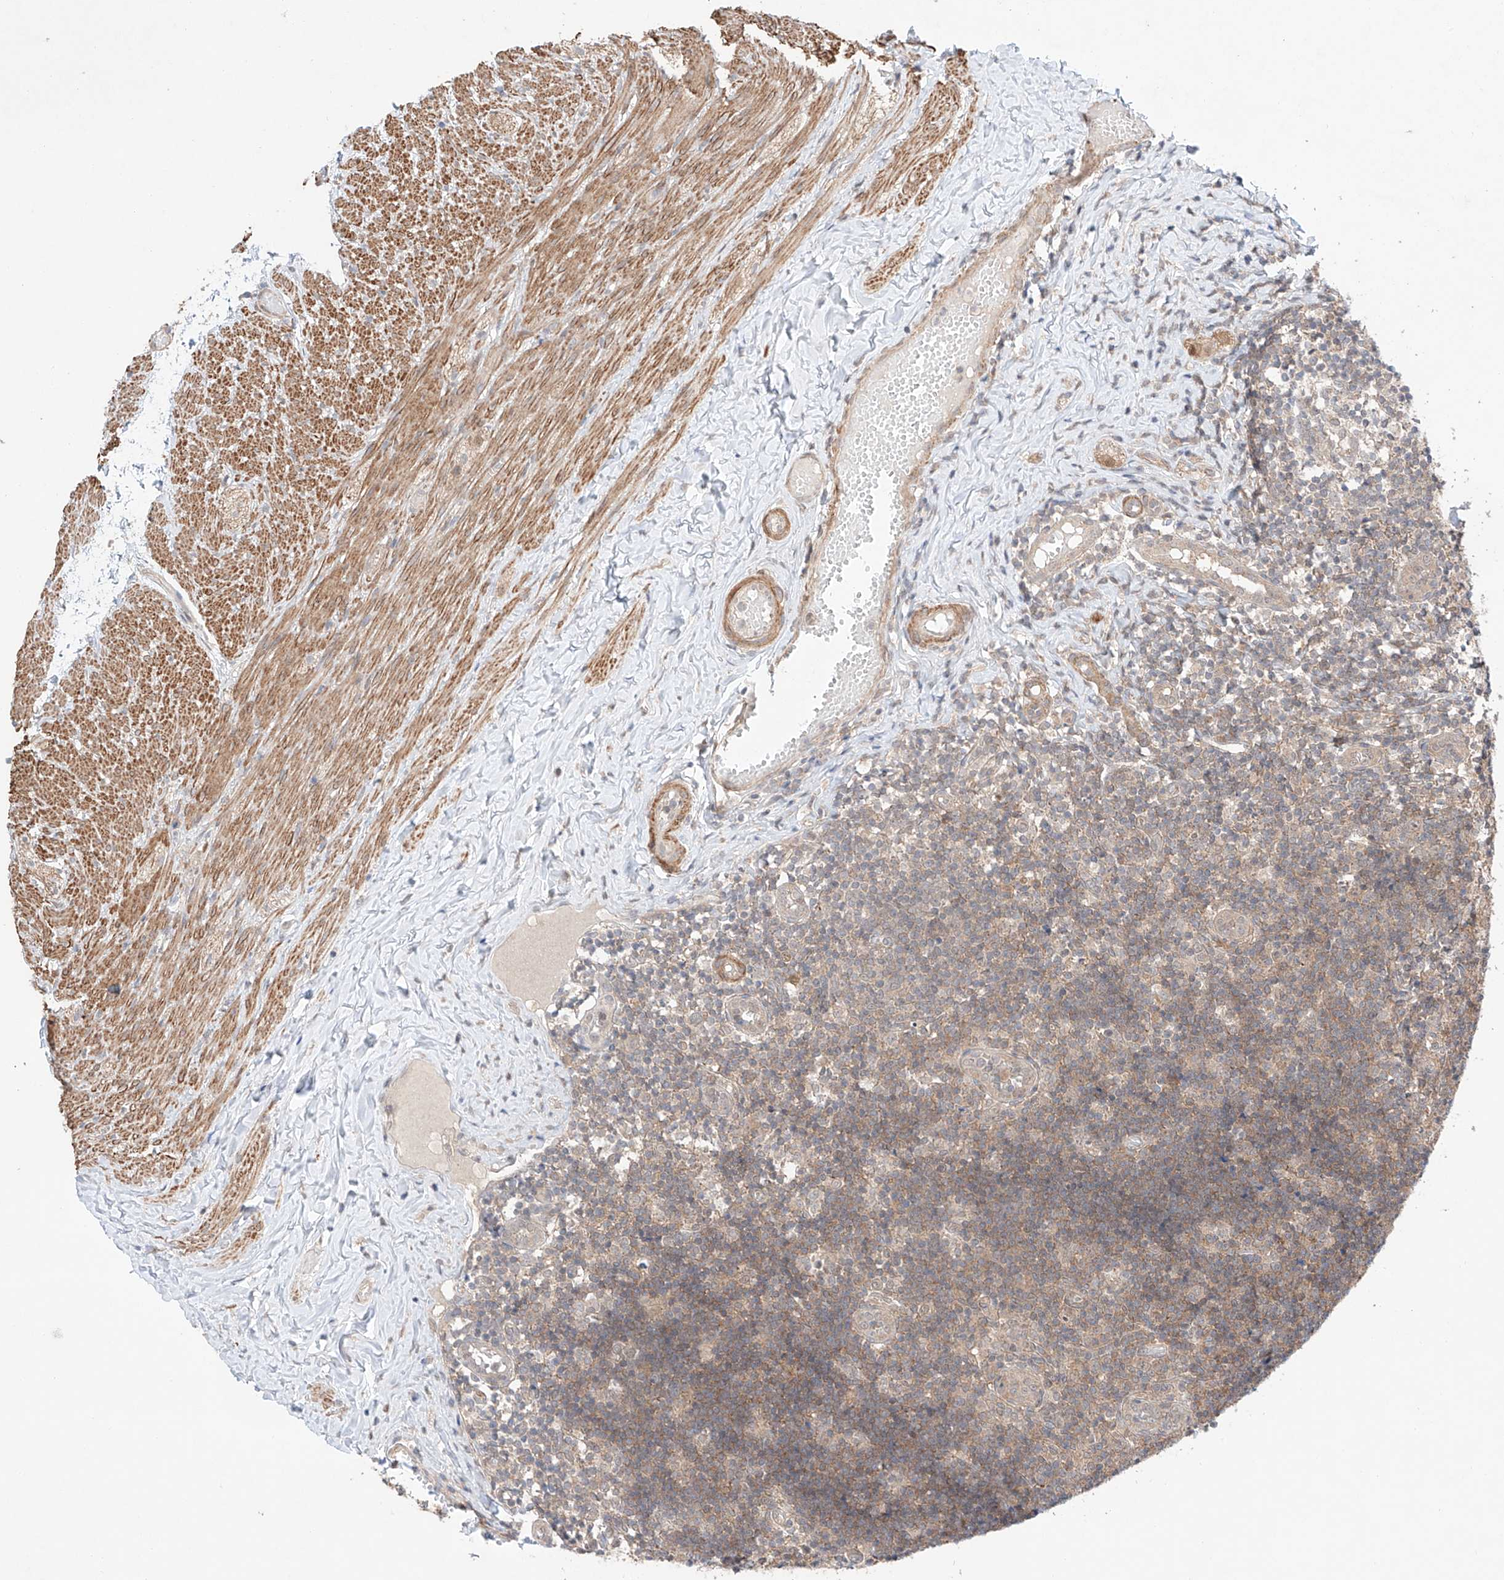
{"staining": {"intensity": "weak", "quantity": ">75%", "location": "cytoplasmic/membranous"}, "tissue": "appendix", "cell_type": "Glandular cells", "image_type": "normal", "snomed": [{"axis": "morphology", "description": "Normal tissue, NOS"}, {"axis": "topography", "description": "Appendix"}], "caption": "Unremarkable appendix was stained to show a protein in brown. There is low levels of weak cytoplasmic/membranous staining in approximately >75% of glandular cells.", "gene": "TSR2", "patient": {"sex": "male", "age": 8}}